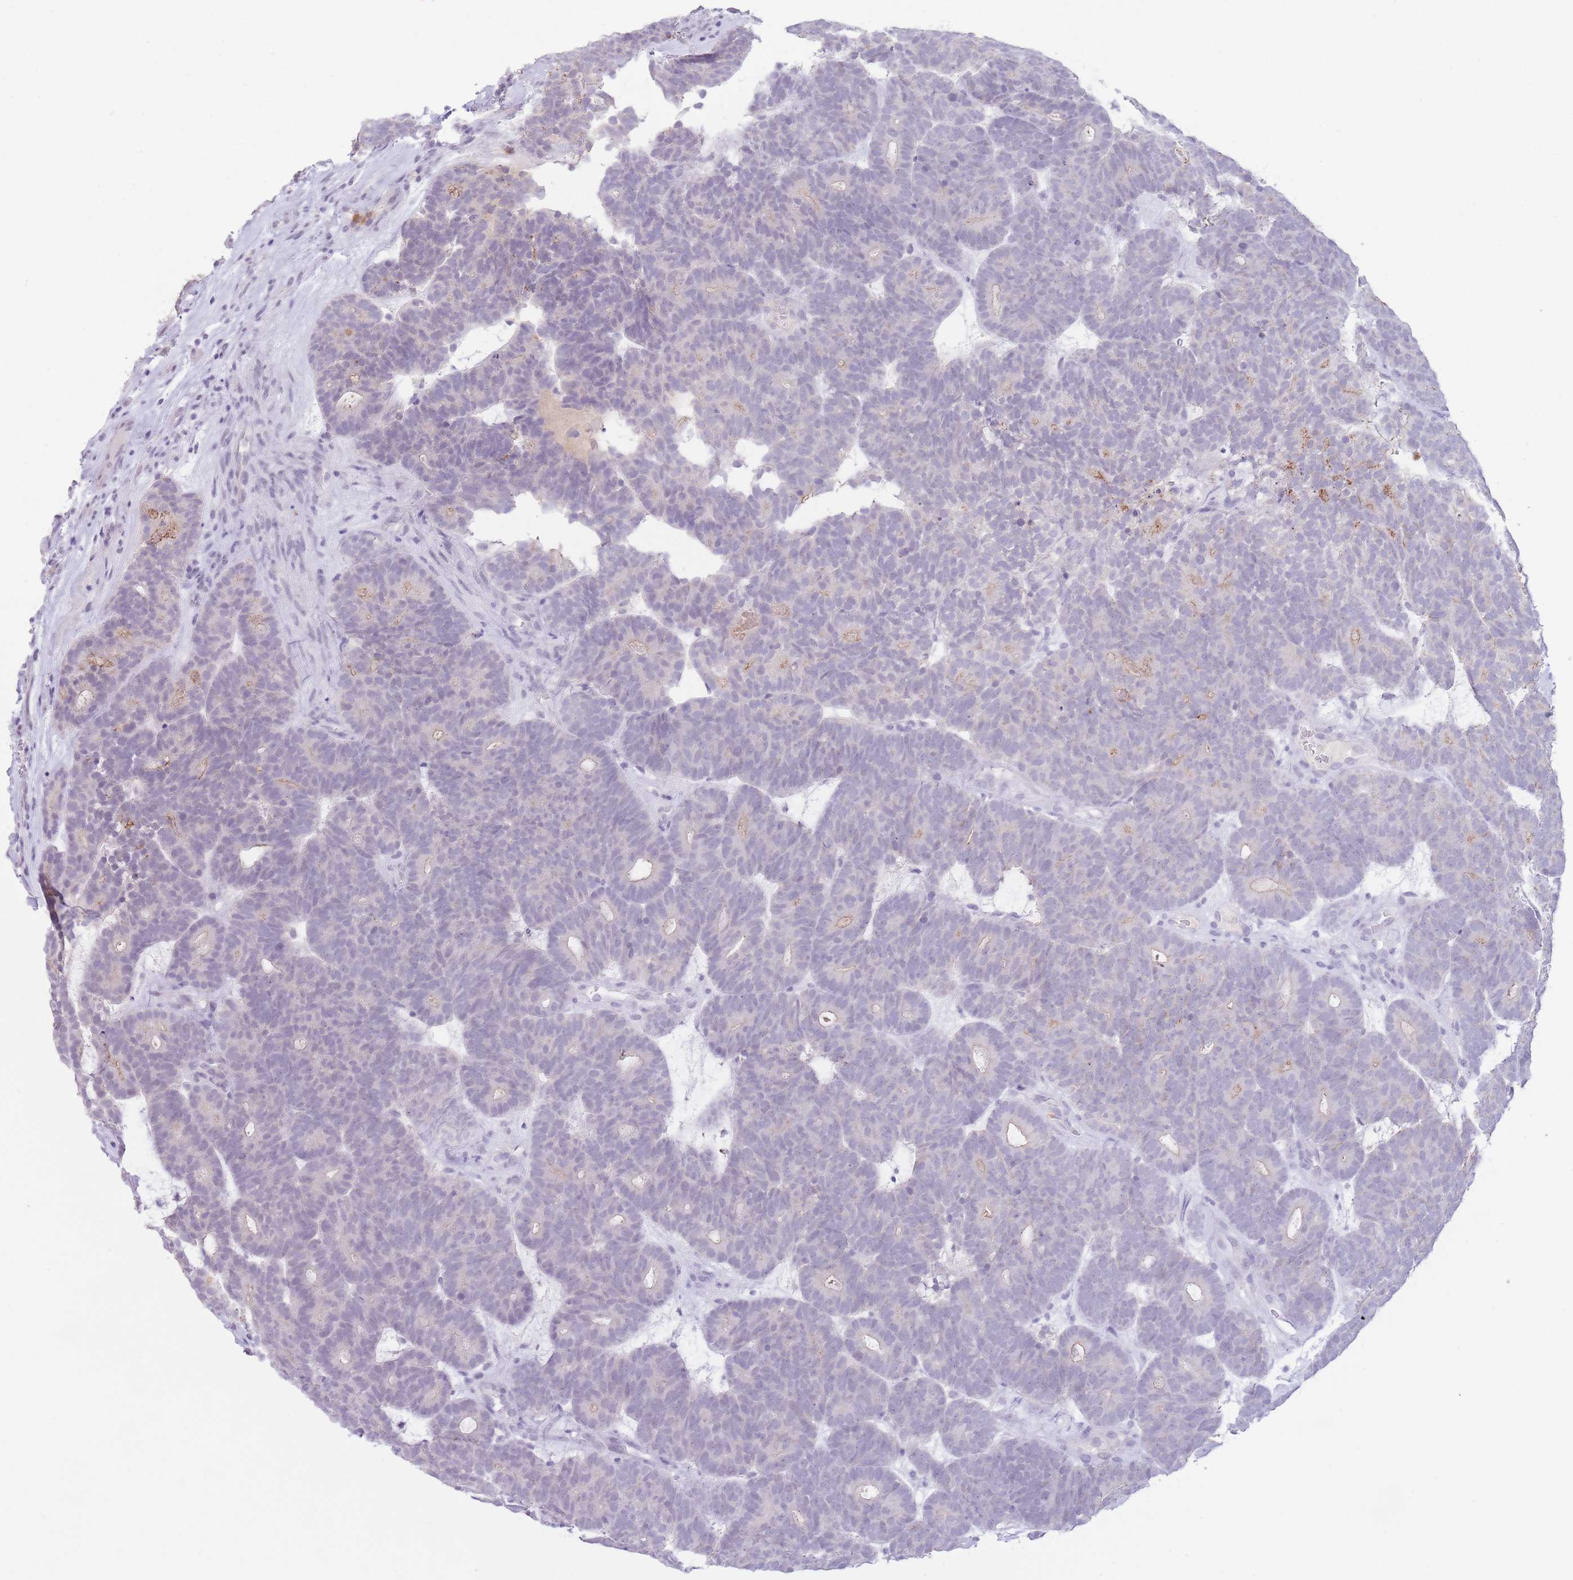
{"staining": {"intensity": "weak", "quantity": "<25%", "location": "cytoplasmic/membranous"}, "tissue": "head and neck cancer", "cell_type": "Tumor cells", "image_type": "cancer", "snomed": [{"axis": "morphology", "description": "Adenocarcinoma, NOS"}, {"axis": "topography", "description": "Head-Neck"}], "caption": "An IHC image of adenocarcinoma (head and neck) is shown. There is no staining in tumor cells of adenocarcinoma (head and neck).", "gene": "LCLAT1", "patient": {"sex": "female", "age": 81}}